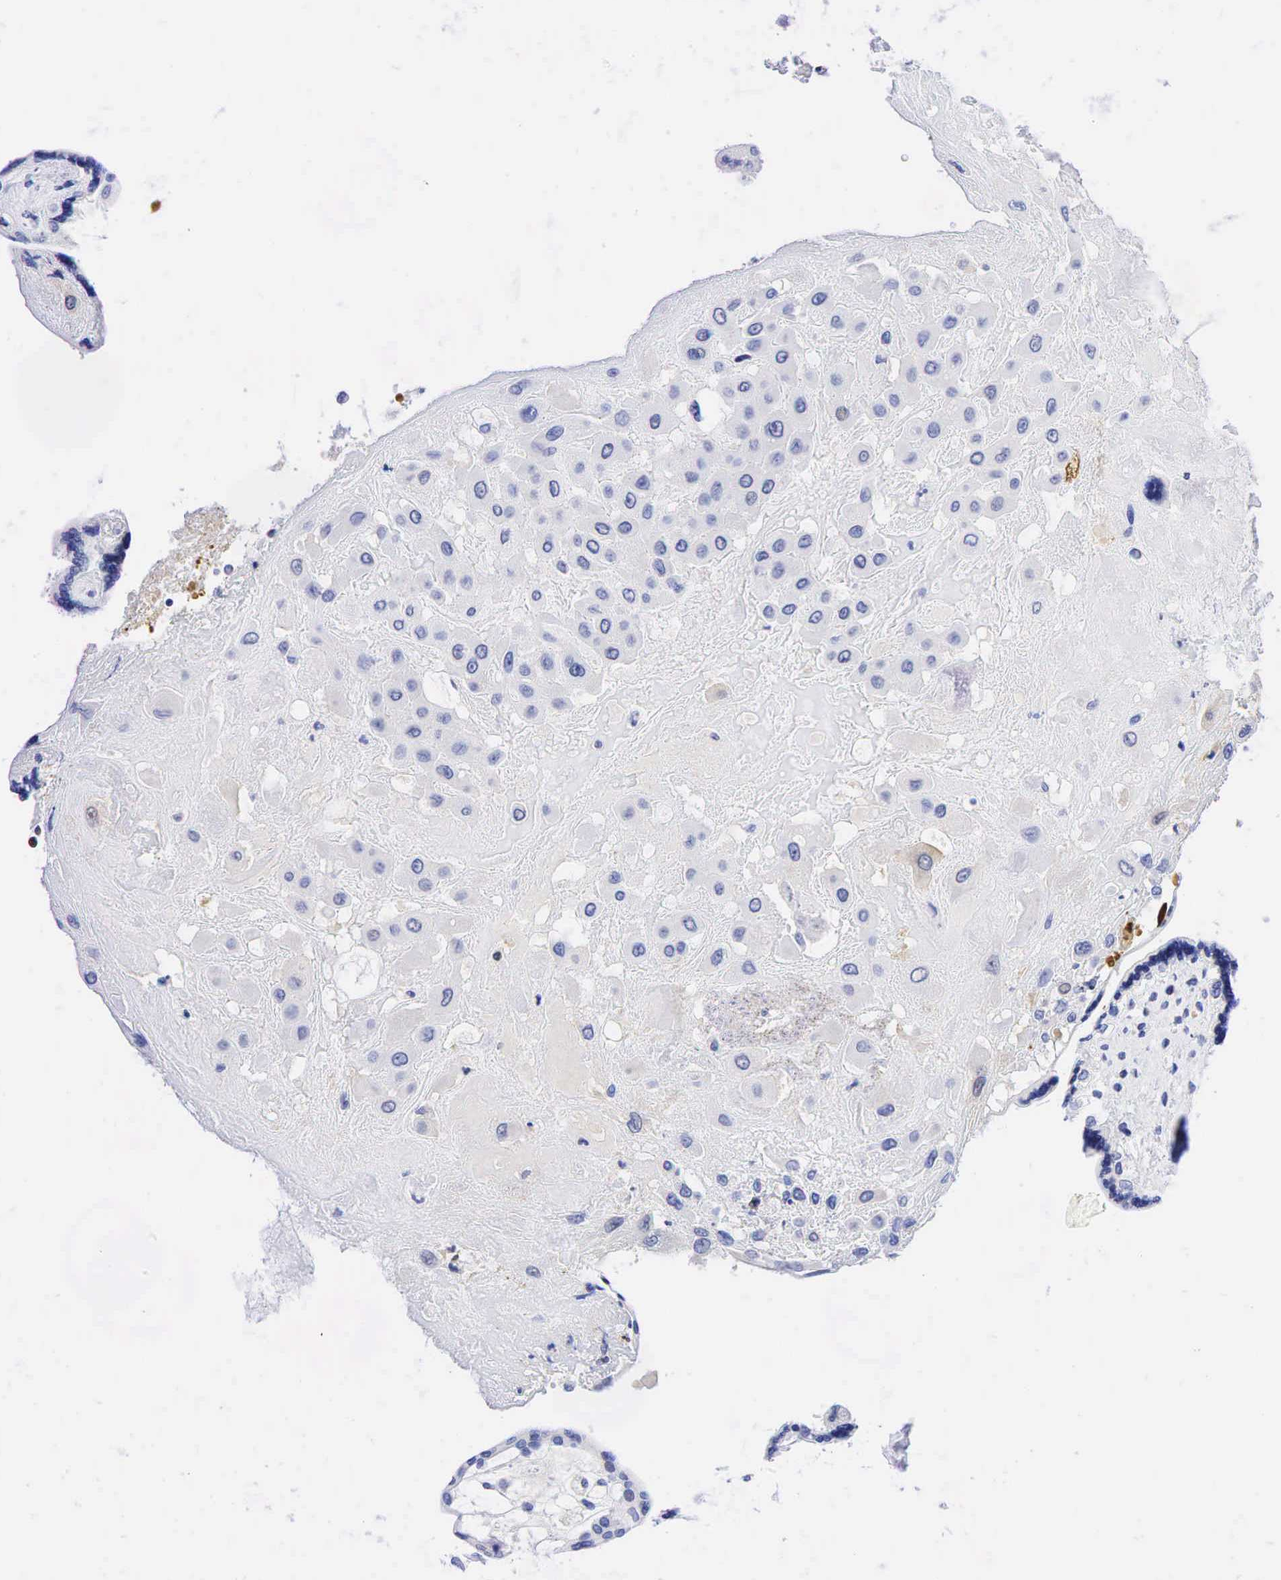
{"staining": {"intensity": "weak", "quantity": "25%-75%", "location": "cytoplasmic/membranous"}, "tissue": "placenta", "cell_type": "Decidual cells", "image_type": "normal", "snomed": [{"axis": "morphology", "description": "Normal tissue, NOS"}, {"axis": "topography", "description": "Placenta"}], "caption": "Protein staining exhibits weak cytoplasmic/membranous positivity in approximately 25%-75% of decidual cells in normal placenta.", "gene": "TNFRSF8", "patient": {"sex": "female", "age": 31}}